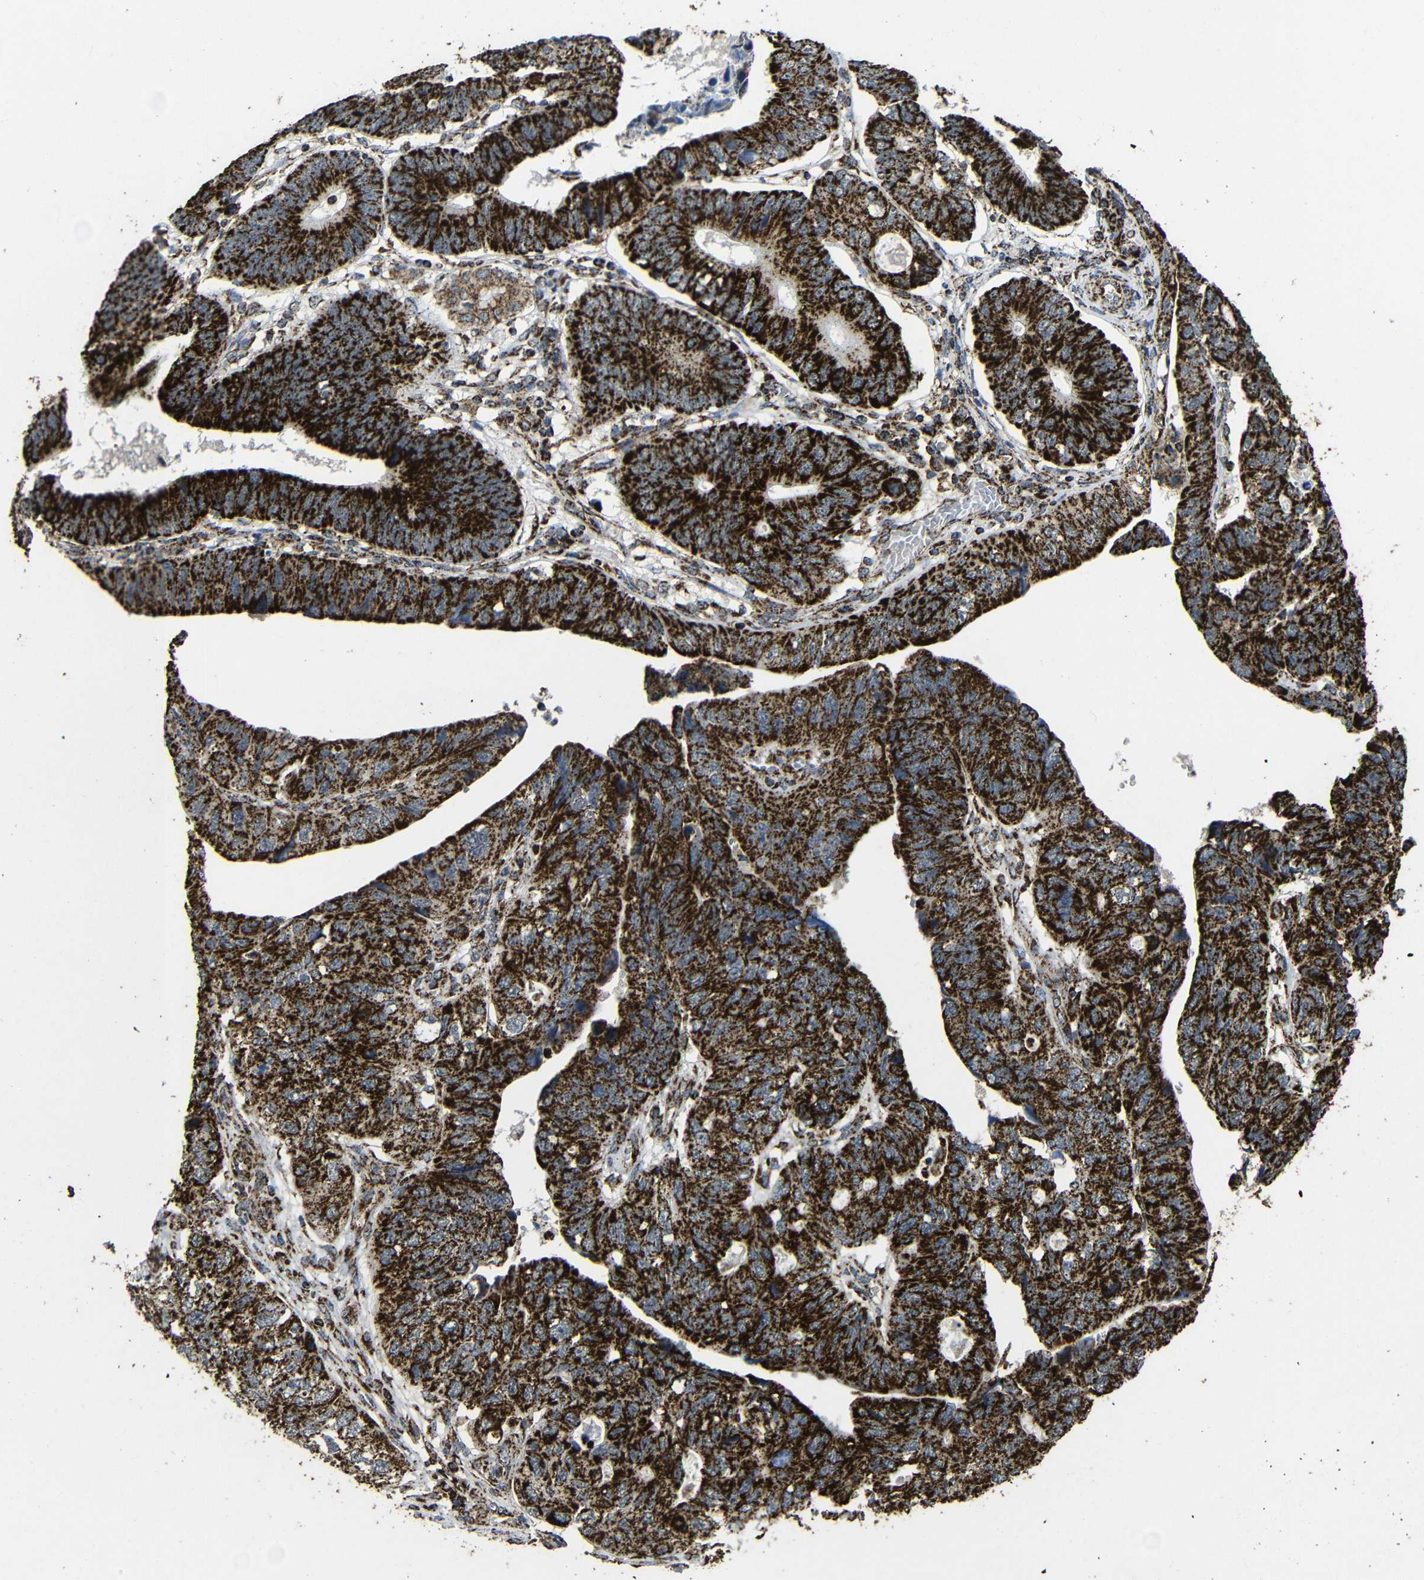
{"staining": {"intensity": "strong", "quantity": ">75%", "location": "cytoplasmic/membranous"}, "tissue": "stomach cancer", "cell_type": "Tumor cells", "image_type": "cancer", "snomed": [{"axis": "morphology", "description": "Adenocarcinoma, NOS"}, {"axis": "topography", "description": "Stomach"}], "caption": "IHC photomicrograph of neoplastic tissue: stomach adenocarcinoma stained using immunohistochemistry (IHC) demonstrates high levels of strong protein expression localized specifically in the cytoplasmic/membranous of tumor cells, appearing as a cytoplasmic/membranous brown color.", "gene": "ATP5F1A", "patient": {"sex": "male", "age": 59}}